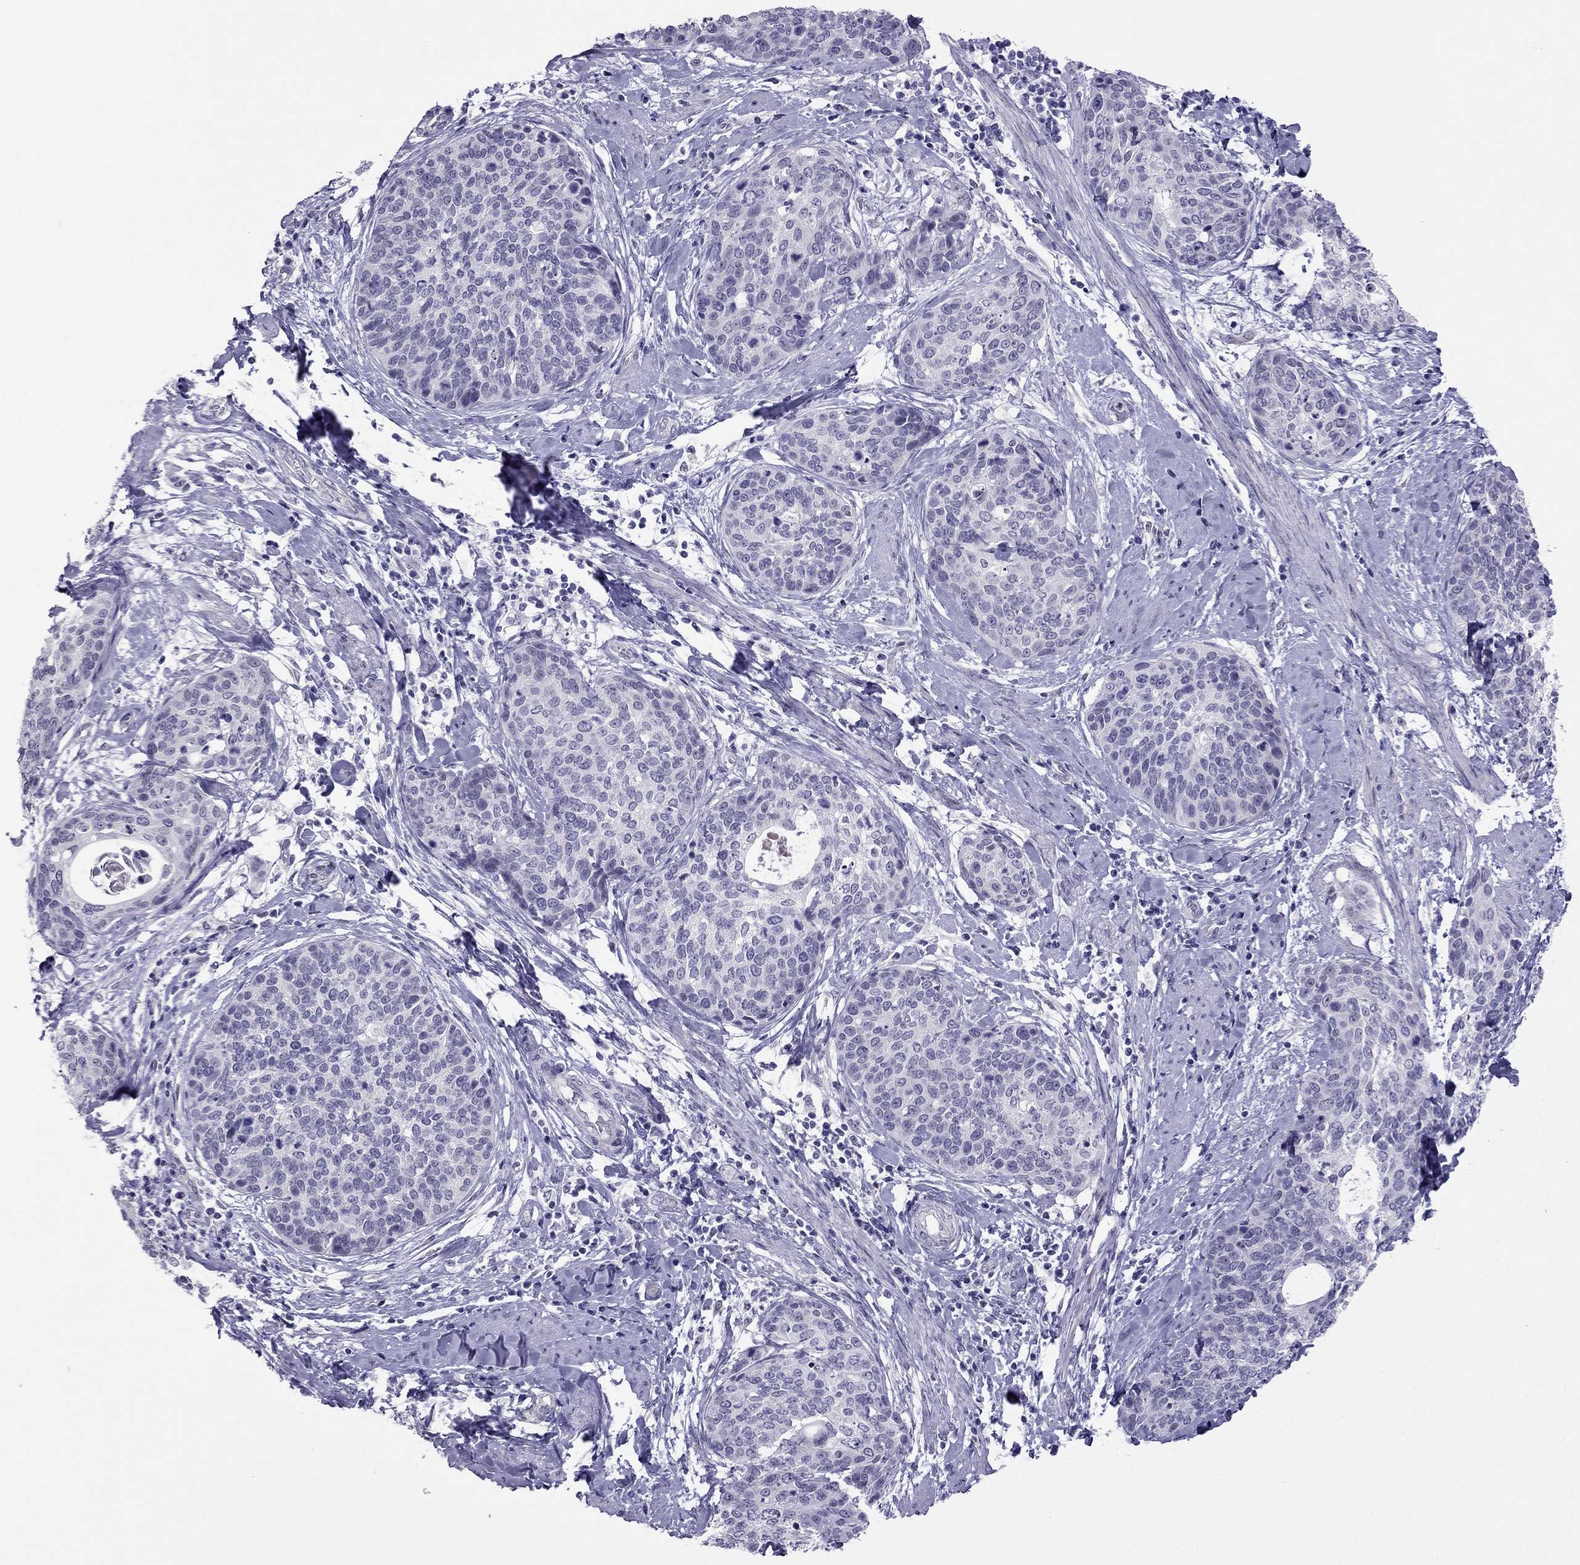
{"staining": {"intensity": "negative", "quantity": "none", "location": "none"}, "tissue": "cervical cancer", "cell_type": "Tumor cells", "image_type": "cancer", "snomed": [{"axis": "morphology", "description": "Squamous cell carcinoma, NOS"}, {"axis": "topography", "description": "Cervix"}], "caption": "High power microscopy micrograph of an immunohistochemistry photomicrograph of cervical cancer, revealing no significant staining in tumor cells.", "gene": "CROCC2", "patient": {"sex": "female", "age": 69}}